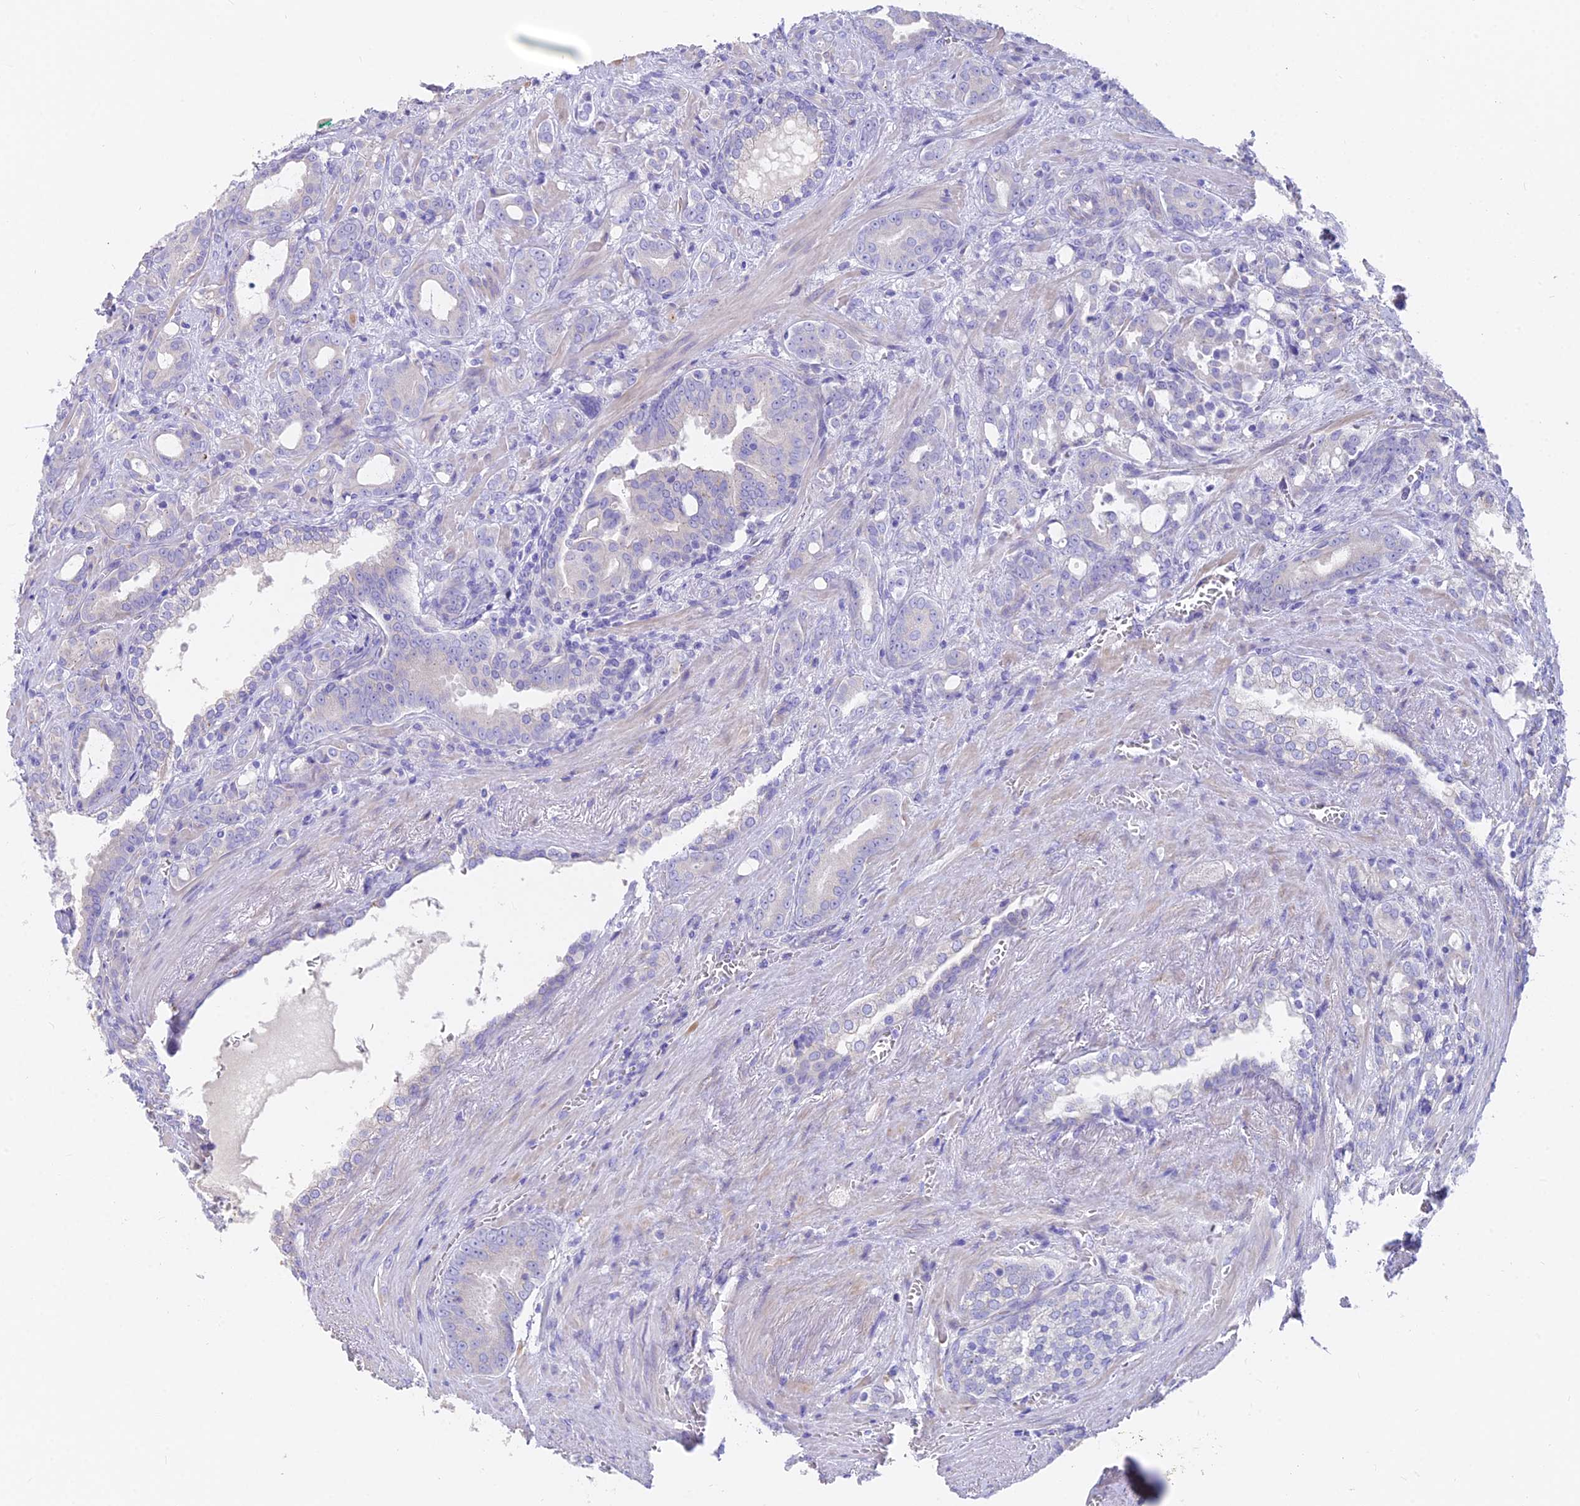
{"staining": {"intensity": "negative", "quantity": "none", "location": "none"}, "tissue": "prostate cancer", "cell_type": "Tumor cells", "image_type": "cancer", "snomed": [{"axis": "morphology", "description": "Adenocarcinoma, High grade"}, {"axis": "topography", "description": "Prostate"}], "caption": "Immunohistochemistry (IHC) of prostate cancer (adenocarcinoma (high-grade)) shows no expression in tumor cells. (Immunohistochemistry, brightfield microscopy, high magnification).", "gene": "FAM168B", "patient": {"sex": "male", "age": 72}}